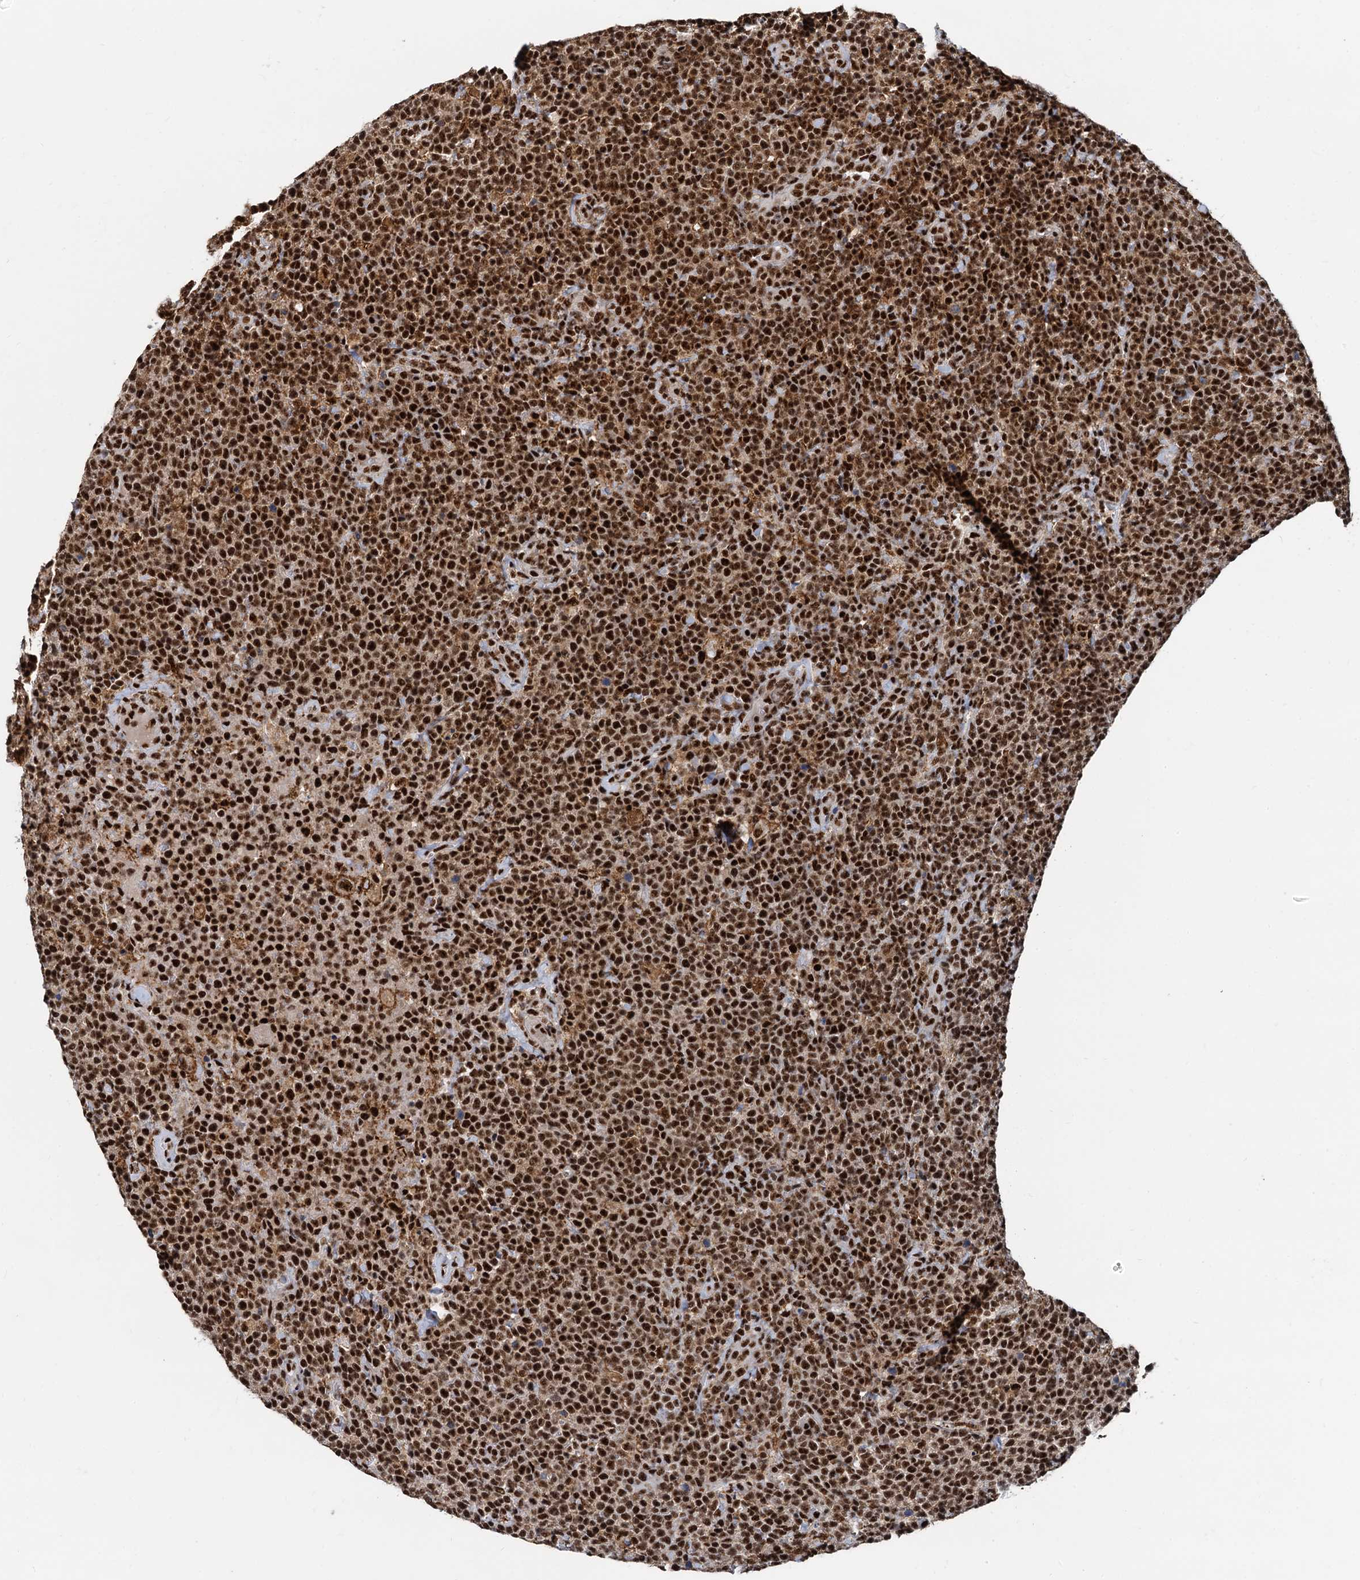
{"staining": {"intensity": "strong", "quantity": ">75%", "location": "nuclear"}, "tissue": "lymphoma", "cell_type": "Tumor cells", "image_type": "cancer", "snomed": [{"axis": "morphology", "description": "Malignant lymphoma, non-Hodgkin's type, High grade"}, {"axis": "topography", "description": "Lymph node"}], "caption": "The immunohistochemical stain shows strong nuclear staining in tumor cells of lymphoma tissue.", "gene": "RBM26", "patient": {"sex": "male", "age": 61}}